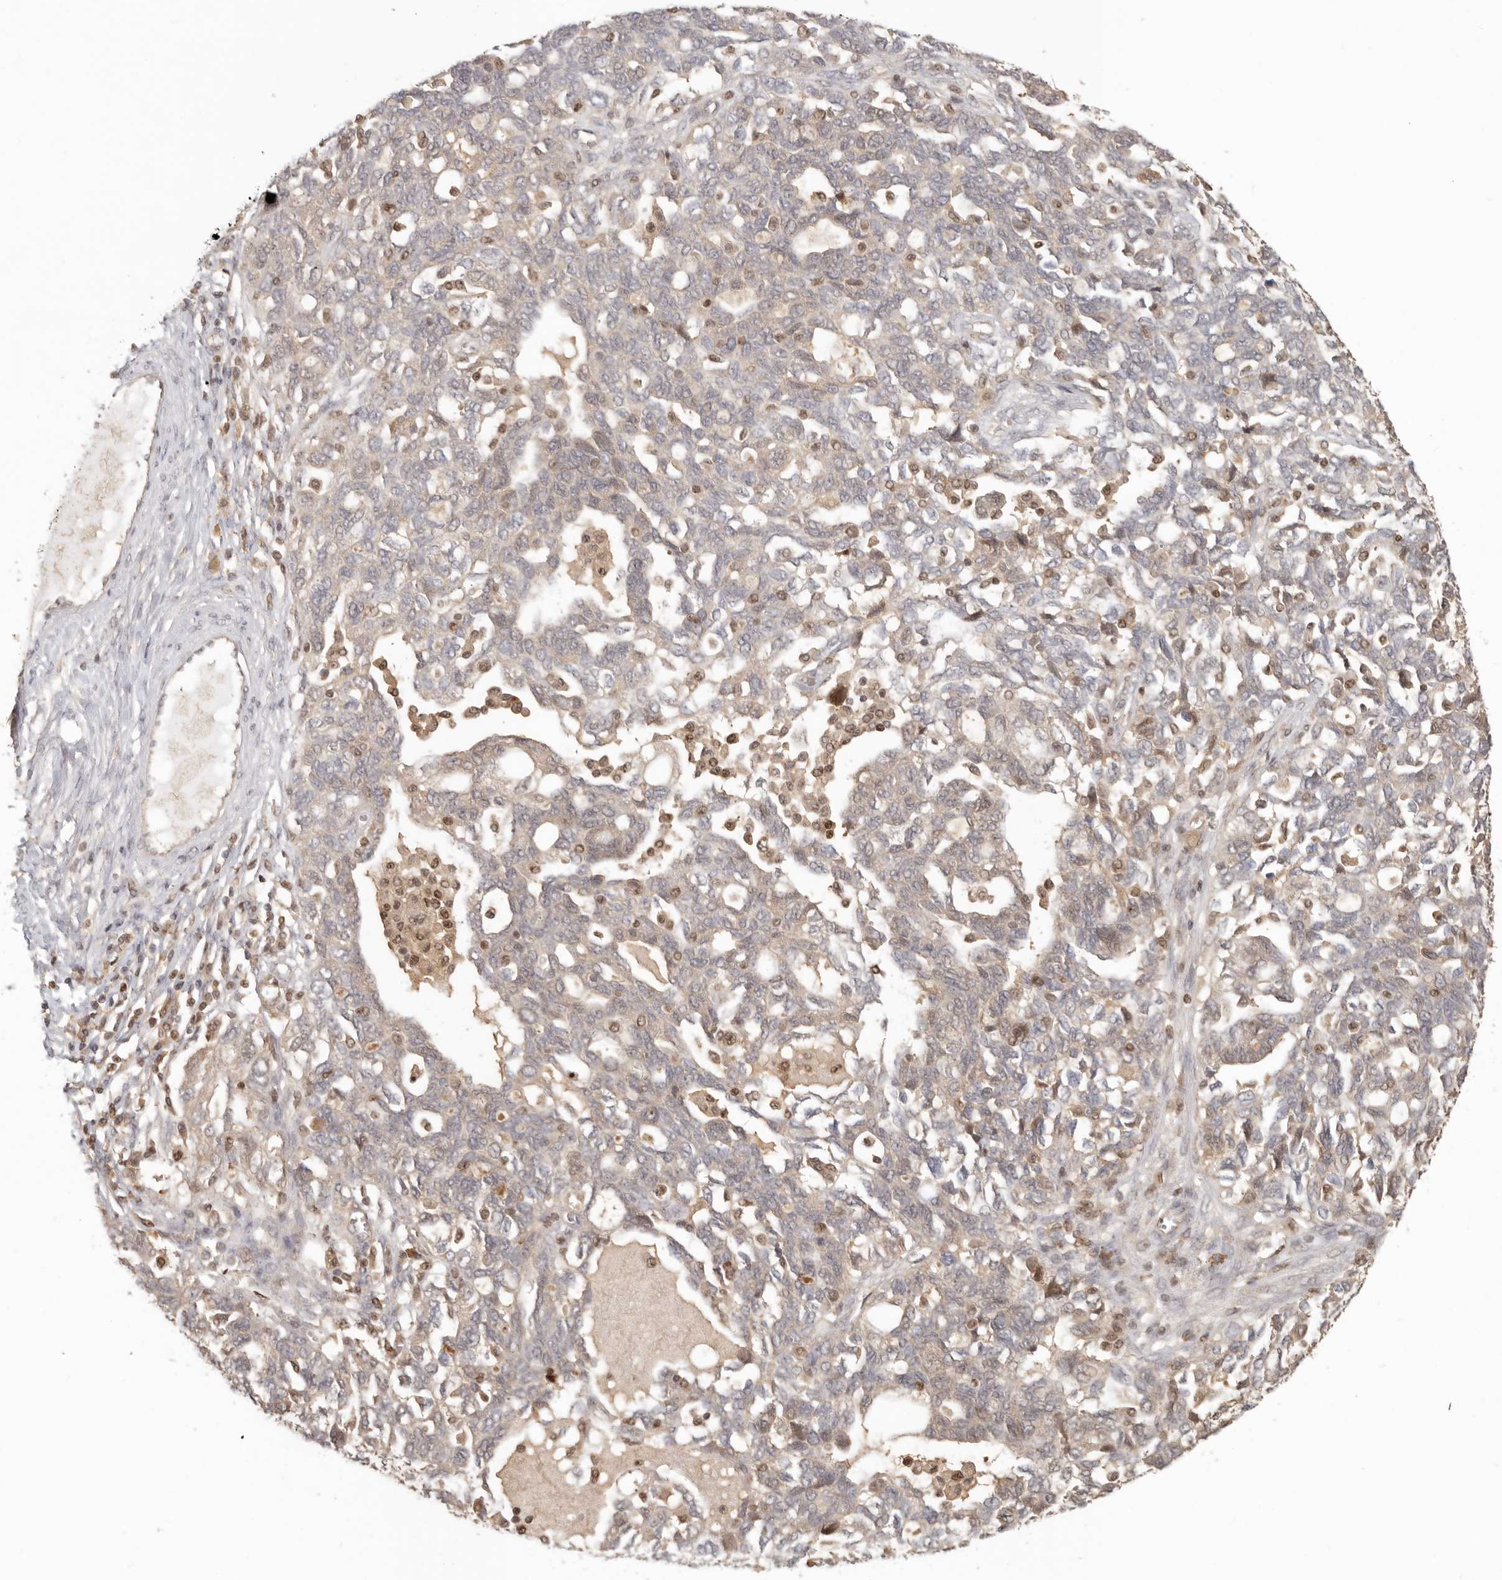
{"staining": {"intensity": "weak", "quantity": "<25%", "location": "cytoplasmic/membranous"}, "tissue": "ovarian cancer", "cell_type": "Tumor cells", "image_type": "cancer", "snomed": [{"axis": "morphology", "description": "Carcinoma, NOS"}, {"axis": "morphology", "description": "Cystadenocarcinoma, serous, NOS"}, {"axis": "topography", "description": "Ovary"}], "caption": "Ovarian cancer was stained to show a protein in brown. There is no significant positivity in tumor cells.", "gene": "PSMA5", "patient": {"sex": "female", "age": 69}}